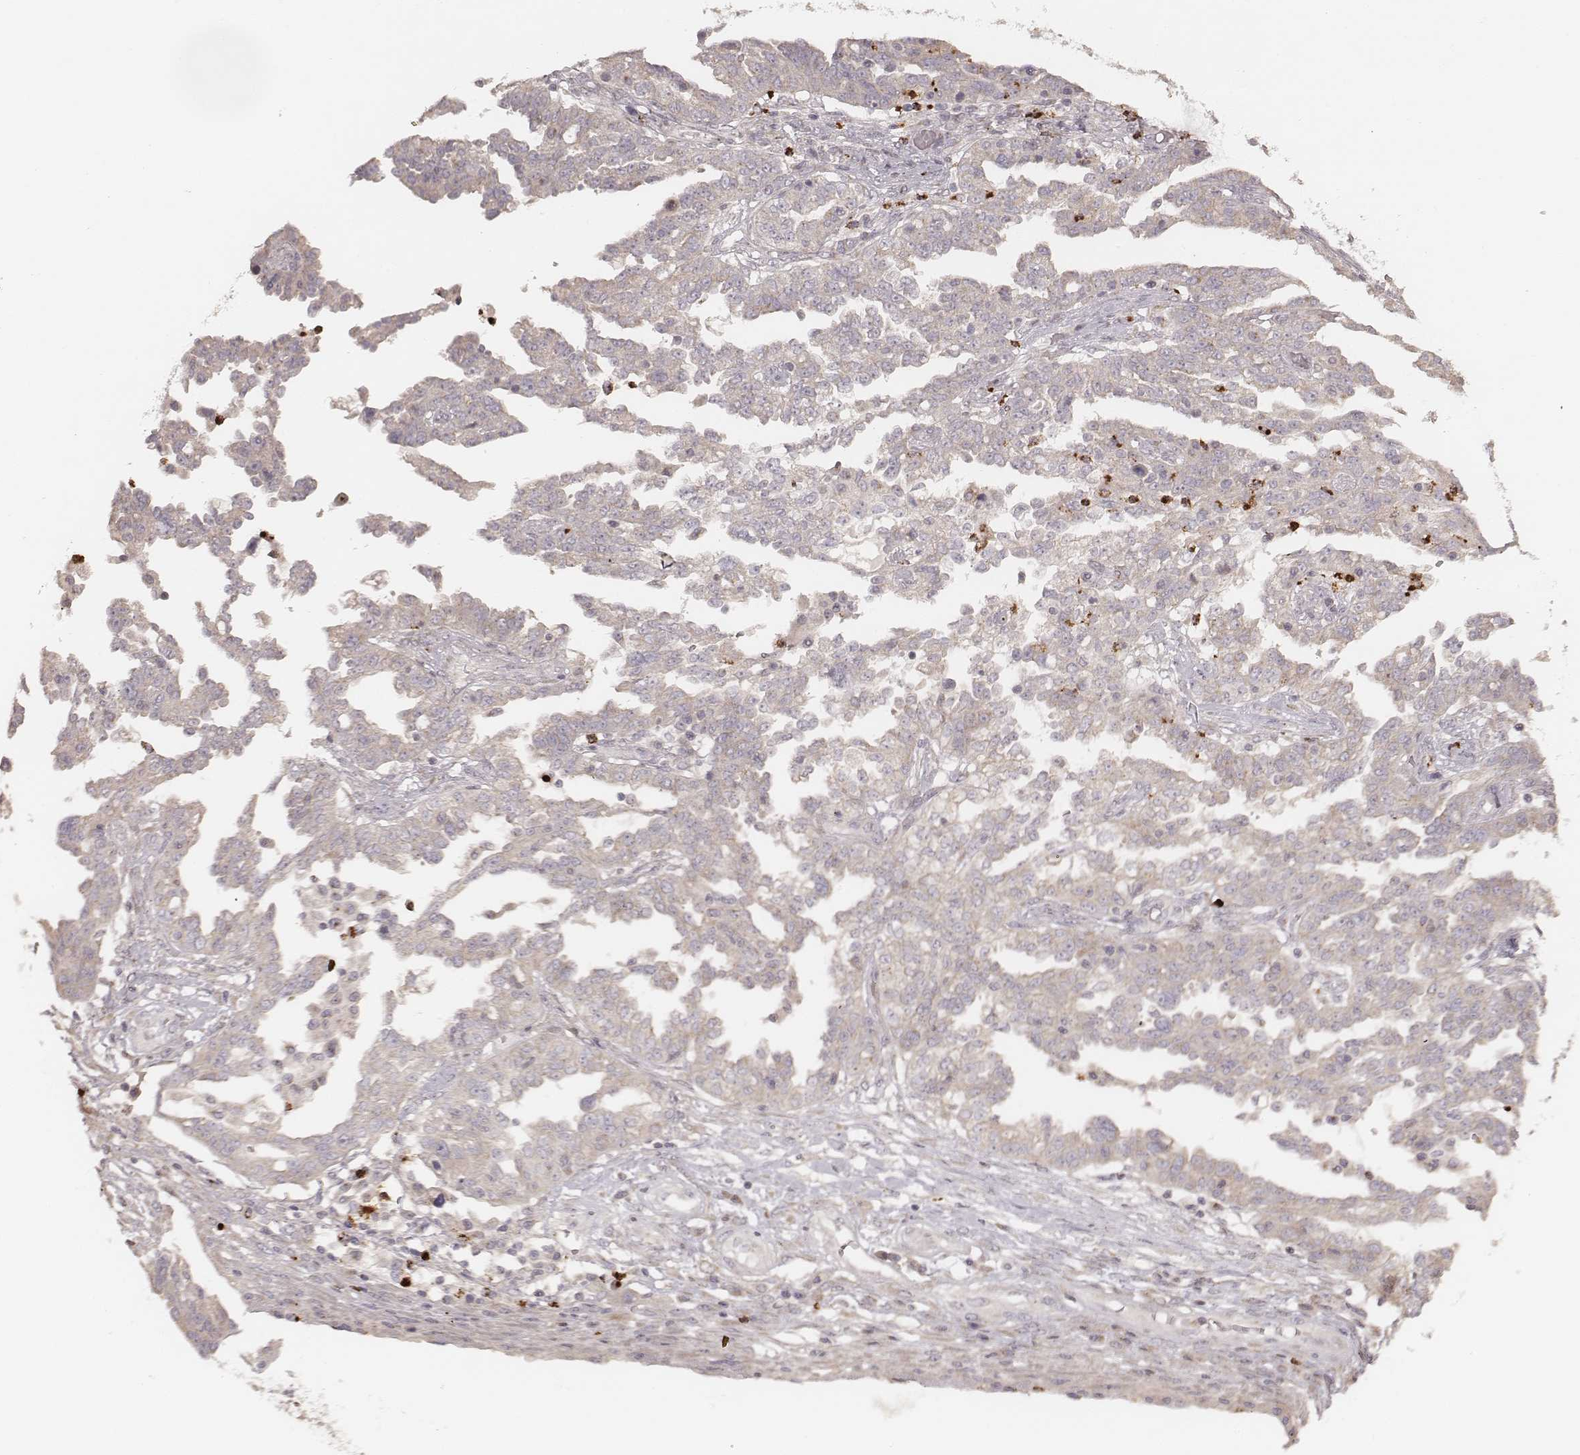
{"staining": {"intensity": "negative", "quantity": "none", "location": "none"}, "tissue": "ovarian cancer", "cell_type": "Tumor cells", "image_type": "cancer", "snomed": [{"axis": "morphology", "description": "Cystadenocarcinoma, serous, NOS"}, {"axis": "topography", "description": "Ovary"}], "caption": "Image shows no protein staining in tumor cells of ovarian serous cystadenocarcinoma tissue.", "gene": "ABCA7", "patient": {"sex": "female", "age": 67}}